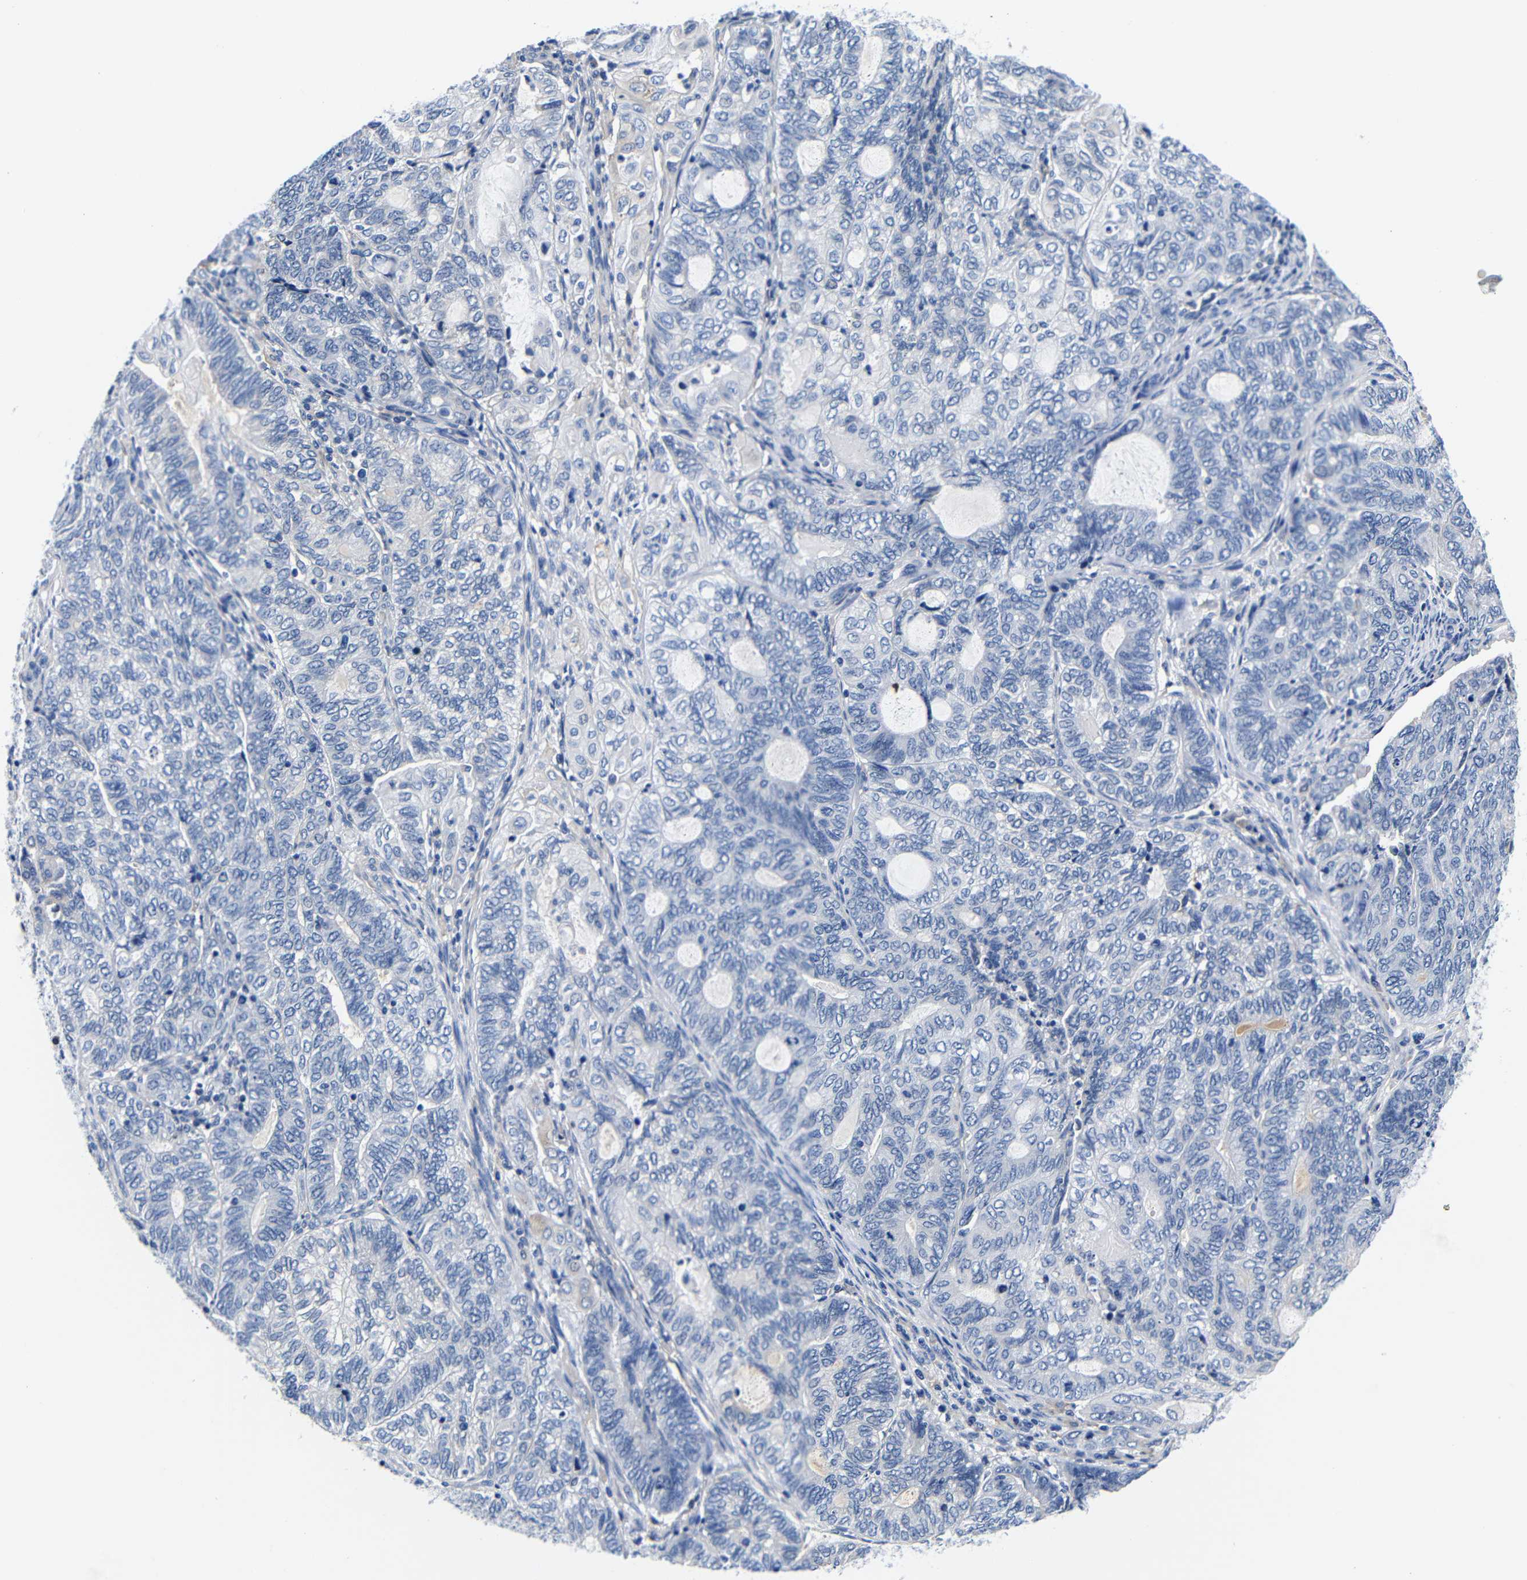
{"staining": {"intensity": "negative", "quantity": "none", "location": "none"}, "tissue": "endometrial cancer", "cell_type": "Tumor cells", "image_type": "cancer", "snomed": [{"axis": "morphology", "description": "Adenocarcinoma, NOS"}, {"axis": "topography", "description": "Uterus"}, {"axis": "topography", "description": "Endometrium"}], "caption": "IHC image of endometrial cancer stained for a protein (brown), which displays no expression in tumor cells.", "gene": "CLEC4G", "patient": {"sex": "female", "age": 70}}